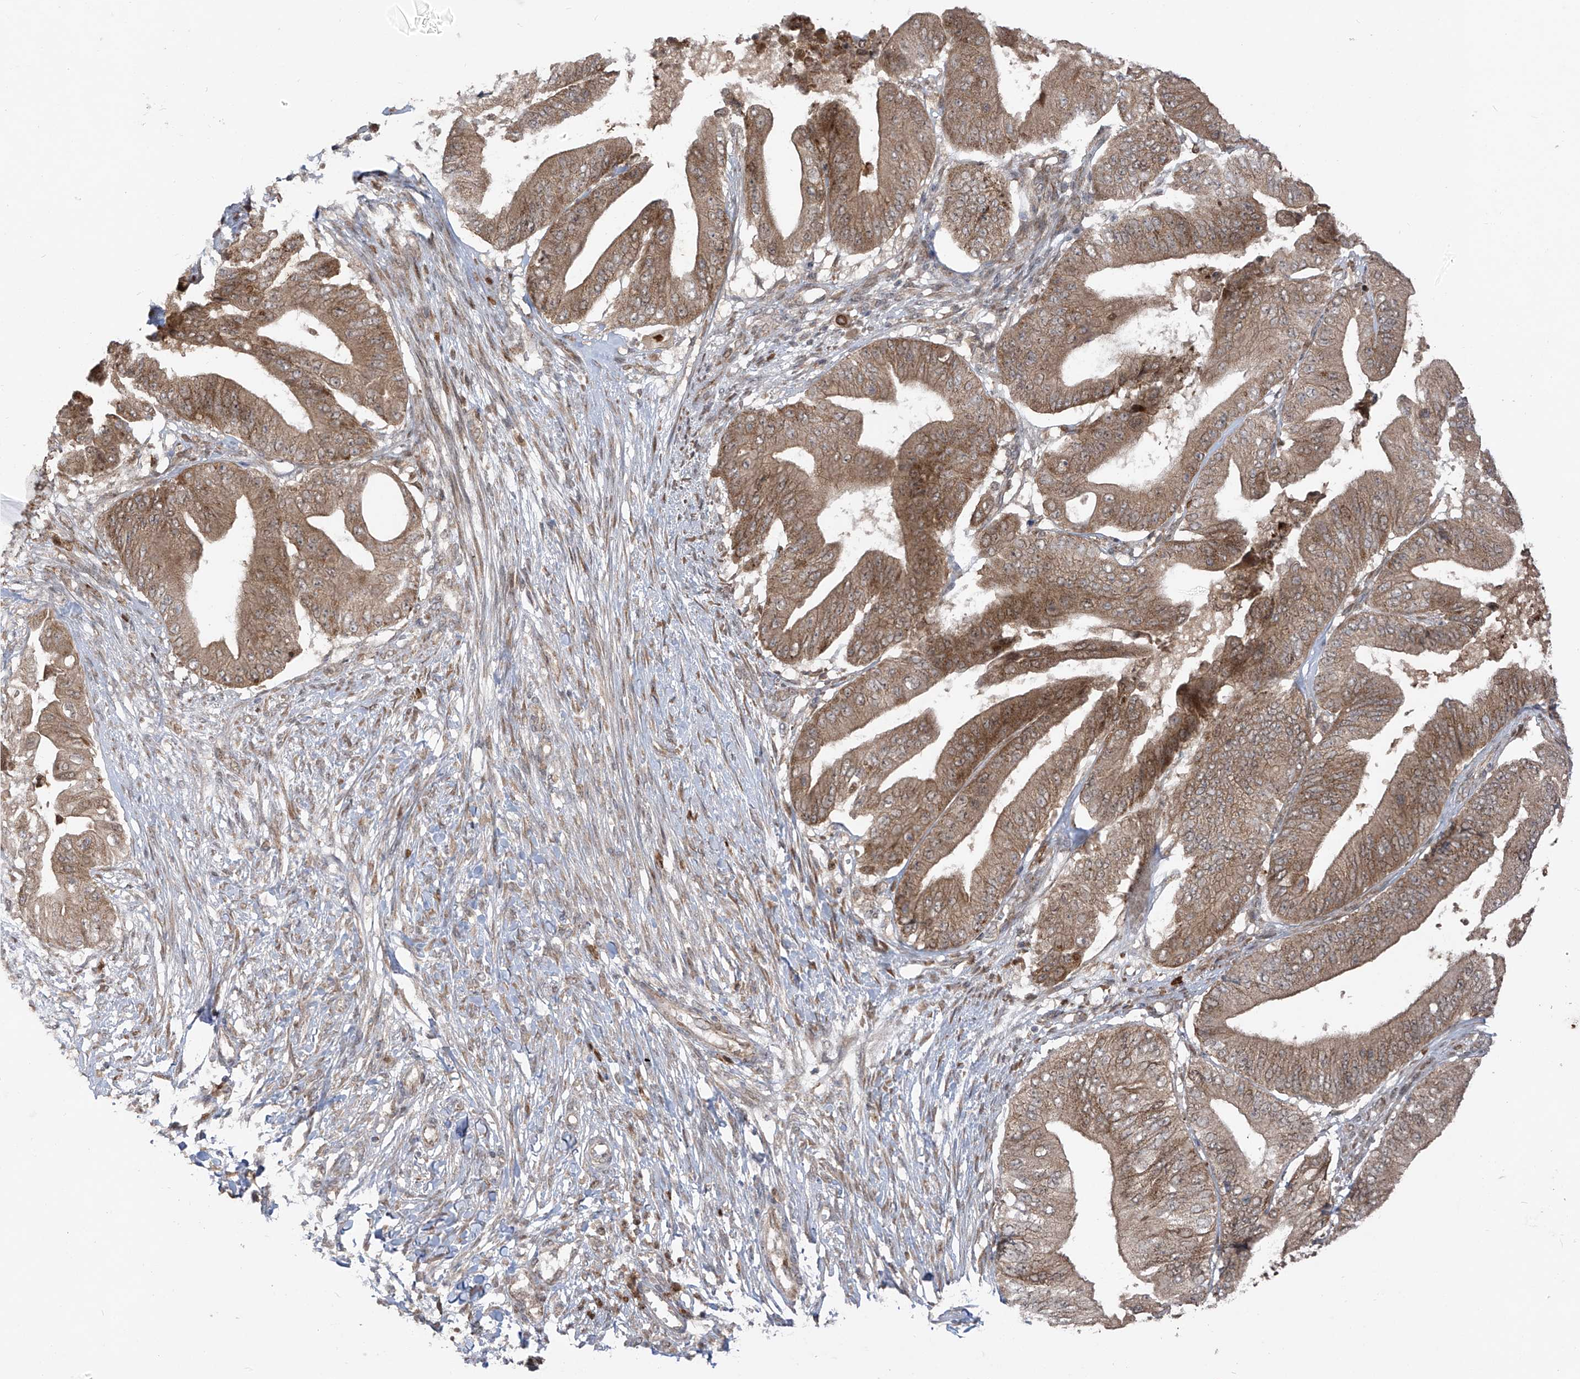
{"staining": {"intensity": "moderate", "quantity": ">75%", "location": "cytoplasmic/membranous"}, "tissue": "pancreatic cancer", "cell_type": "Tumor cells", "image_type": "cancer", "snomed": [{"axis": "morphology", "description": "Adenocarcinoma, NOS"}, {"axis": "topography", "description": "Pancreas"}], "caption": "Pancreatic cancer stained with DAB IHC exhibits medium levels of moderate cytoplasmic/membranous staining in approximately >75% of tumor cells.", "gene": "PDE11A", "patient": {"sex": "female", "age": 77}}